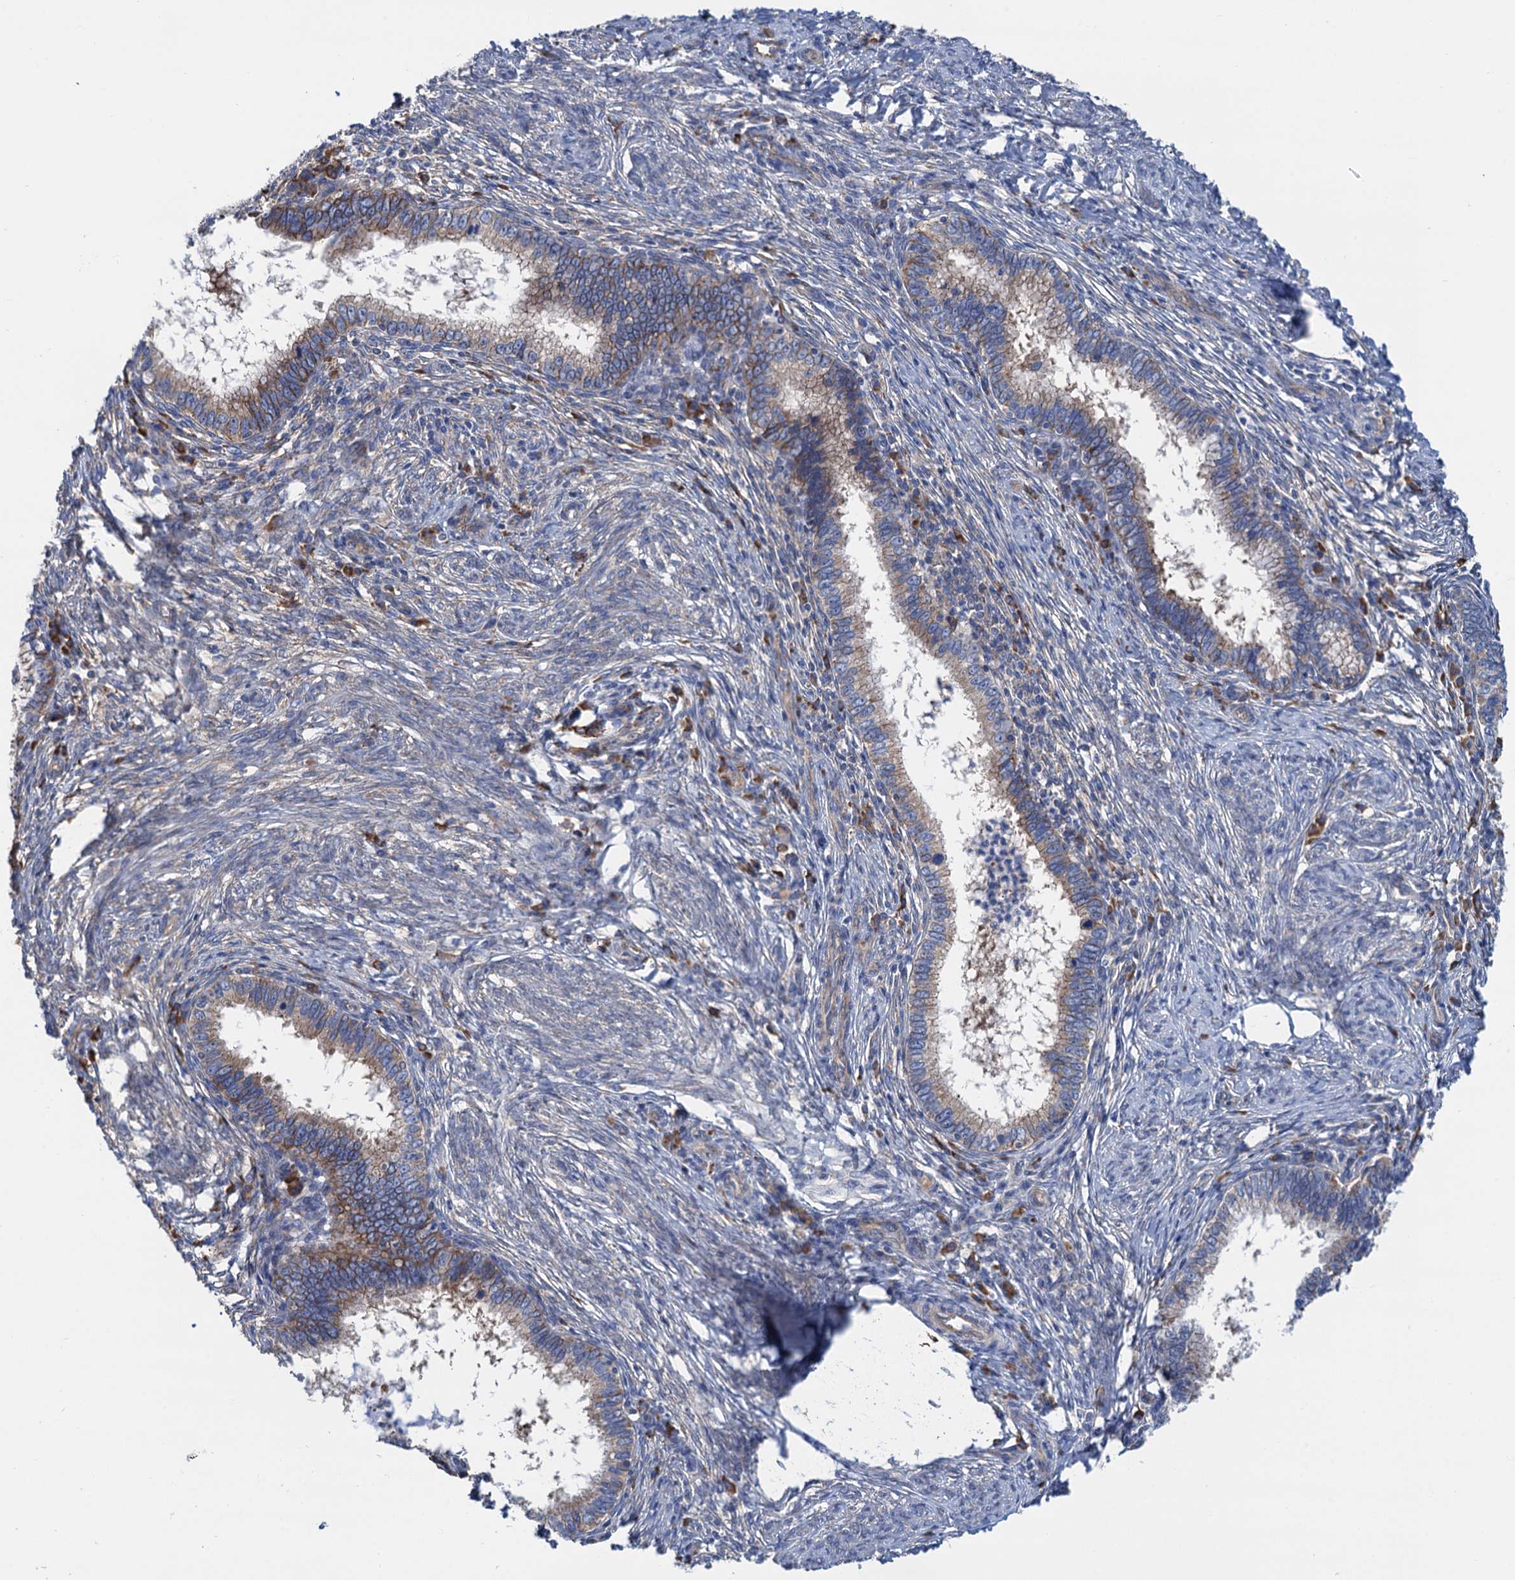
{"staining": {"intensity": "moderate", "quantity": ">75%", "location": "cytoplasmic/membranous"}, "tissue": "cervical cancer", "cell_type": "Tumor cells", "image_type": "cancer", "snomed": [{"axis": "morphology", "description": "Adenocarcinoma, NOS"}, {"axis": "topography", "description": "Cervix"}], "caption": "About >75% of tumor cells in cervical cancer (adenocarcinoma) show moderate cytoplasmic/membranous protein staining as visualized by brown immunohistochemical staining.", "gene": "SLC12A7", "patient": {"sex": "female", "age": 36}}